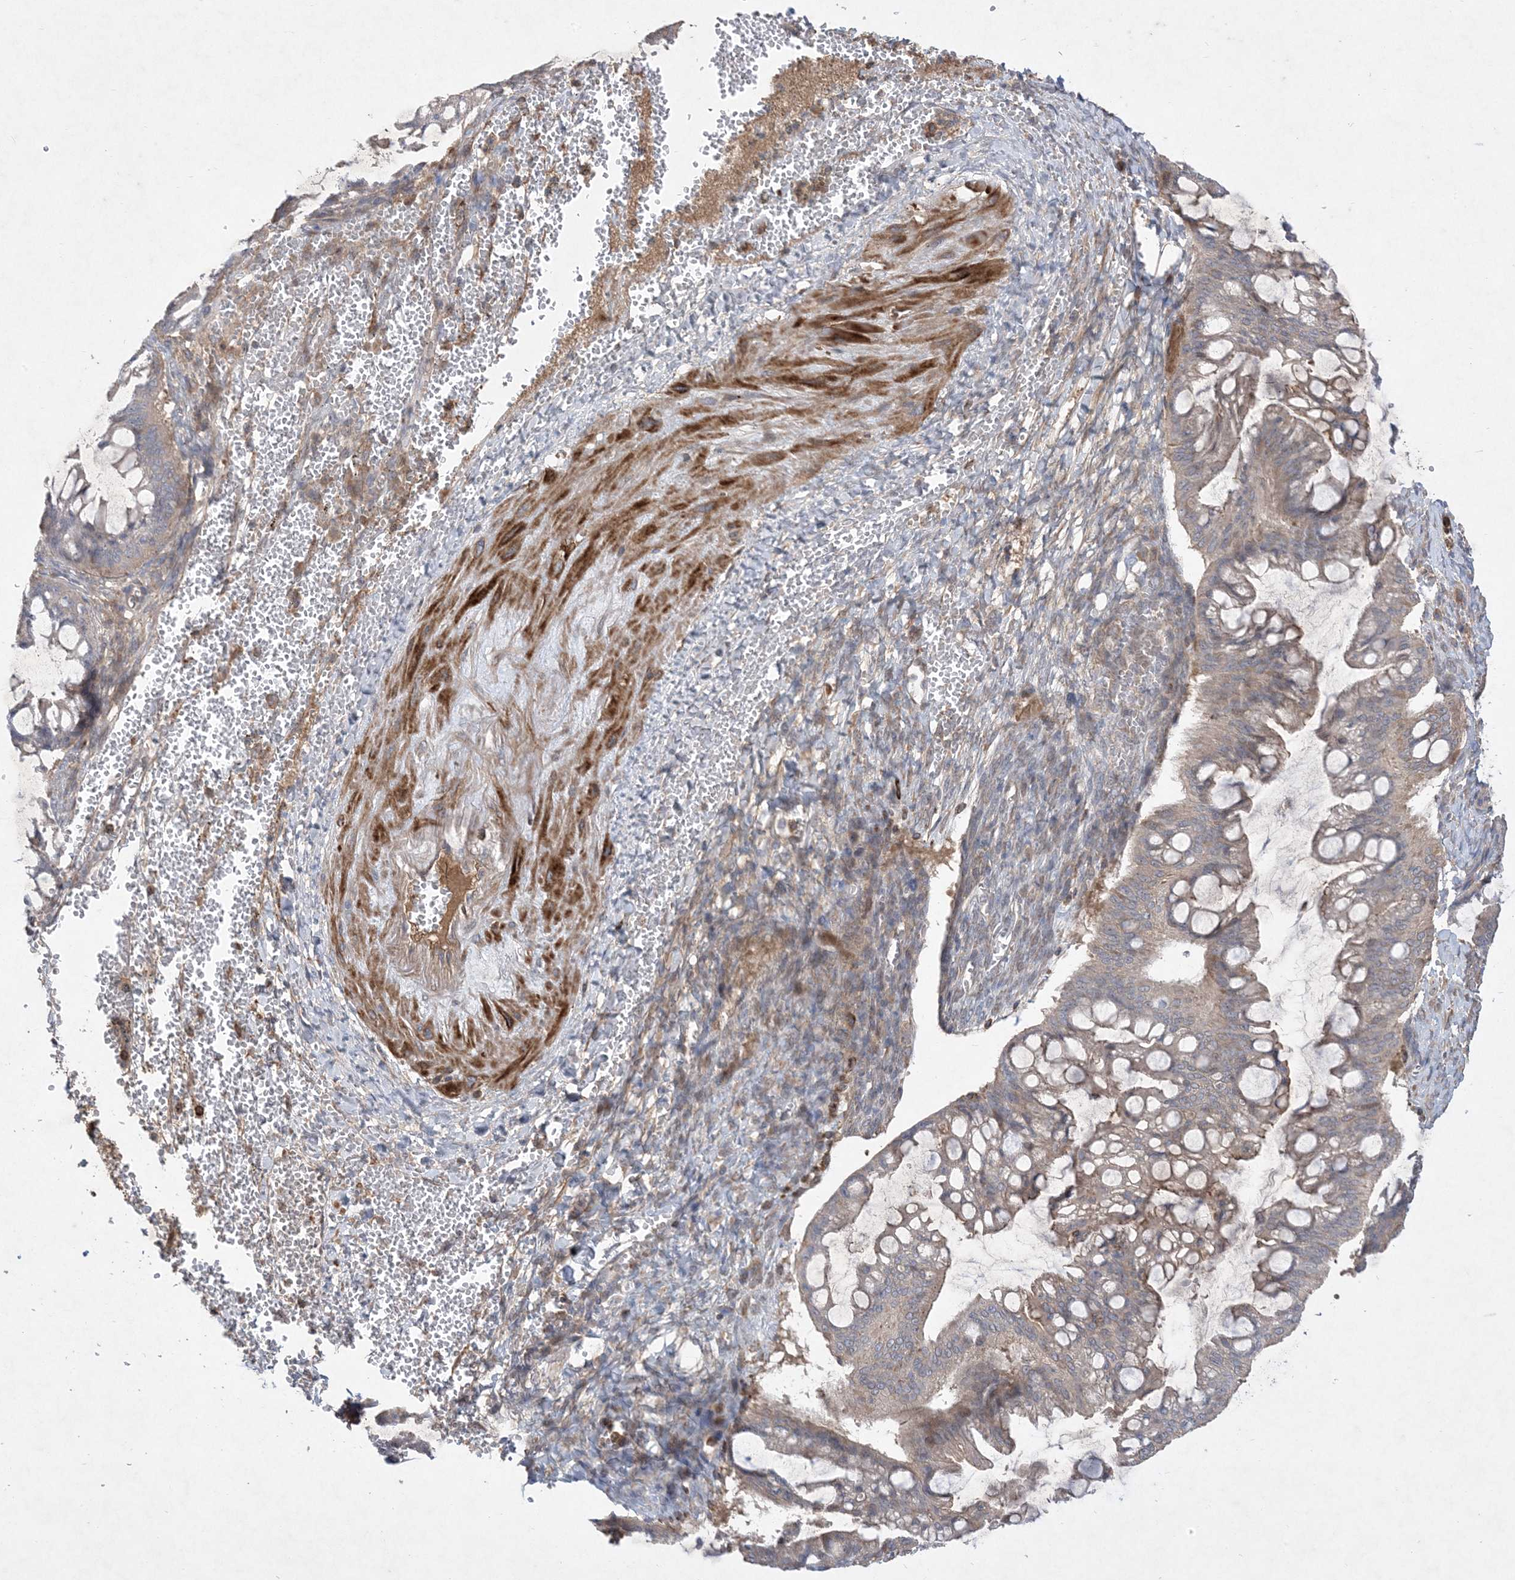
{"staining": {"intensity": "weak", "quantity": ">75%", "location": "cytoplasmic/membranous"}, "tissue": "ovarian cancer", "cell_type": "Tumor cells", "image_type": "cancer", "snomed": [{"axis": "morphology", "description": "Cystadenocarcinoma, mucinous, NOS"}, {"axis": "topography", "description": "Ovary"}], "caption": "Protein staining demonstrates weak cytoplasmic/membranous staining in about >75% of tumor cells in mucinous cystadenocarcinoma (ovarian).", "gene": "MASP2", "patient": {"sex": "female", "age": 73}}